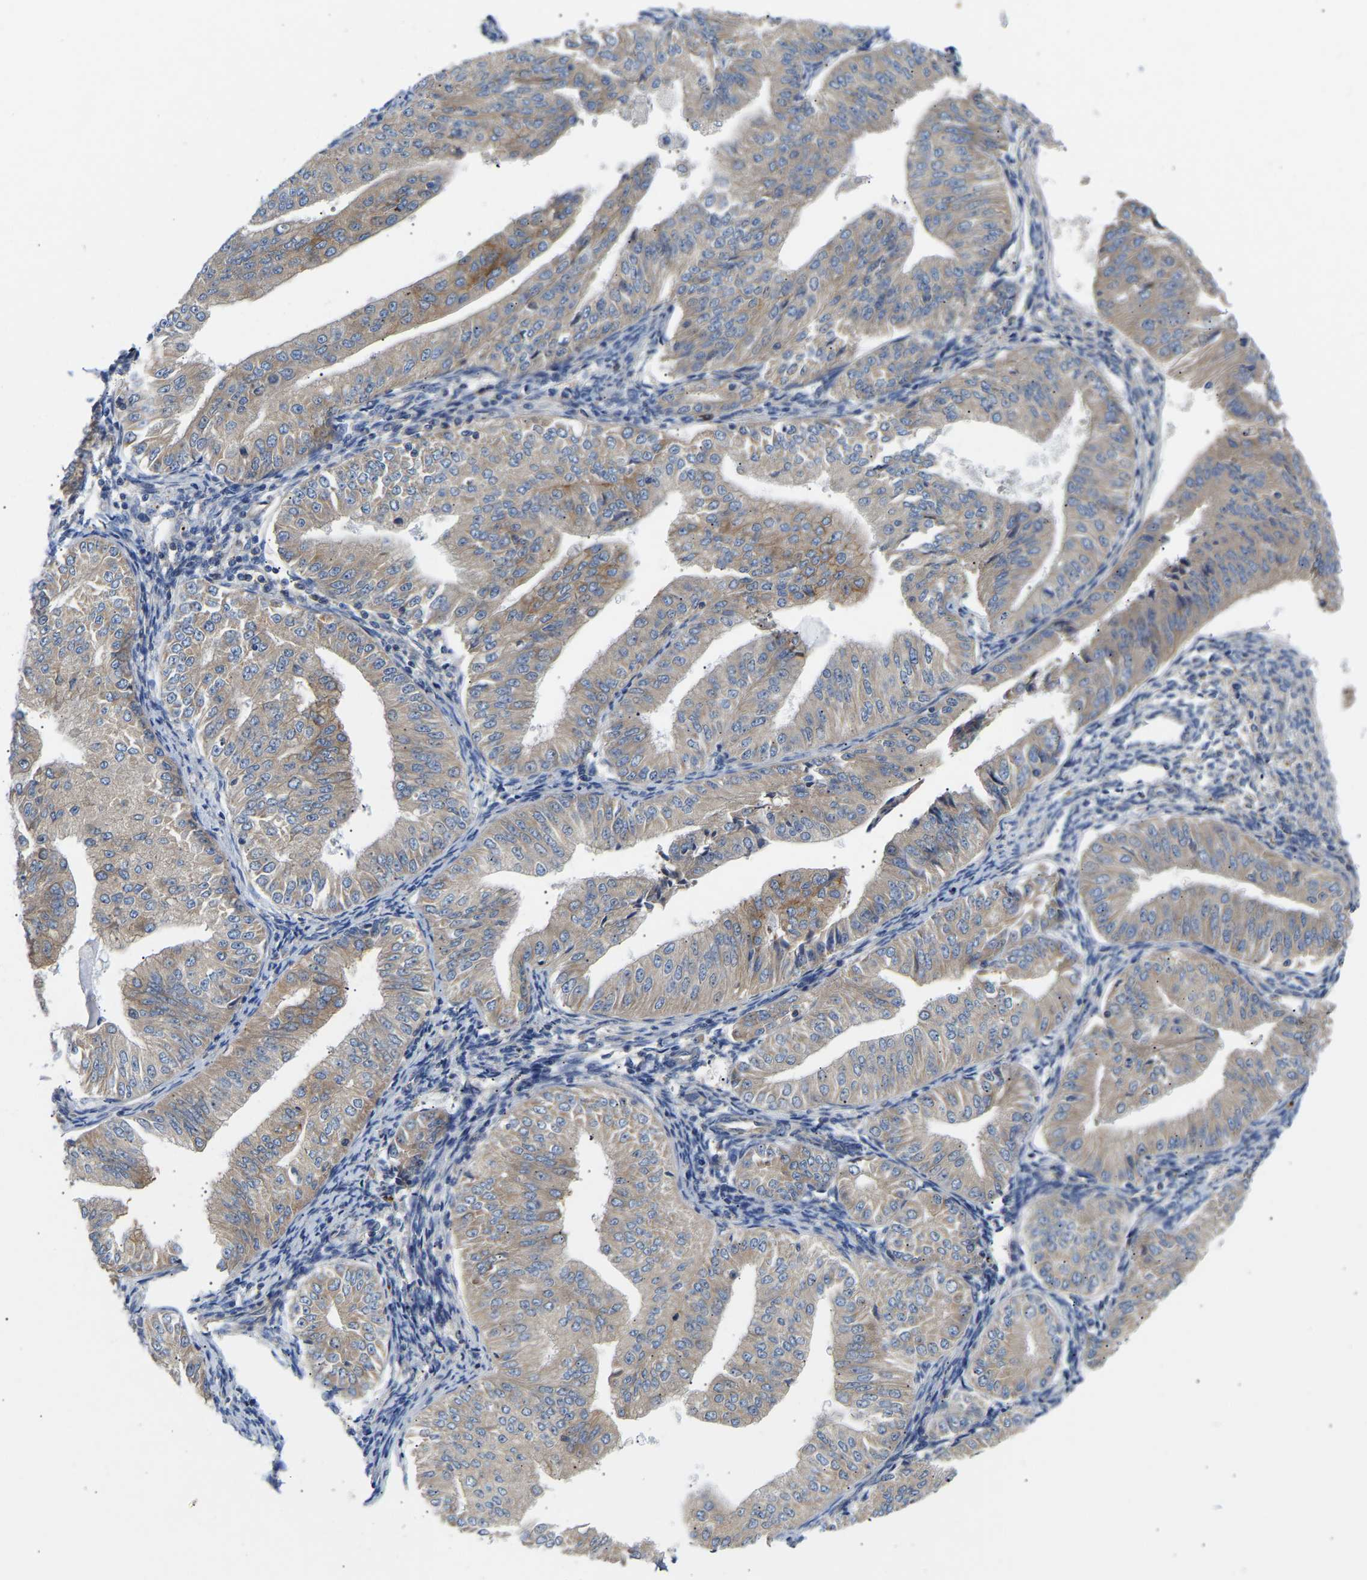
{"staining": {"intensity": "weak", "quantity": ">75%", "location": "cytoplasmic/membranous"}, "tissue": "endometrial cancer", "cell_type": "Tumor cells", "image_type": "cancer", "snomed": [{"axis": "morphology", "description": "Normal tissue, NOS"}, {"axis": "morphology", "description": "Adenocarcinoma, NOS"}, {"axis": "topography", "description": "Endometrium"}], "caption": "Protein analysis of endometrial cancer (adenocarcinoma) tissue displays weak cytoplasmic/membranous positivity in about >75% of tumor cells.", "gene": "AIMP2", "patient": {"sex": "female", "age": 53}}